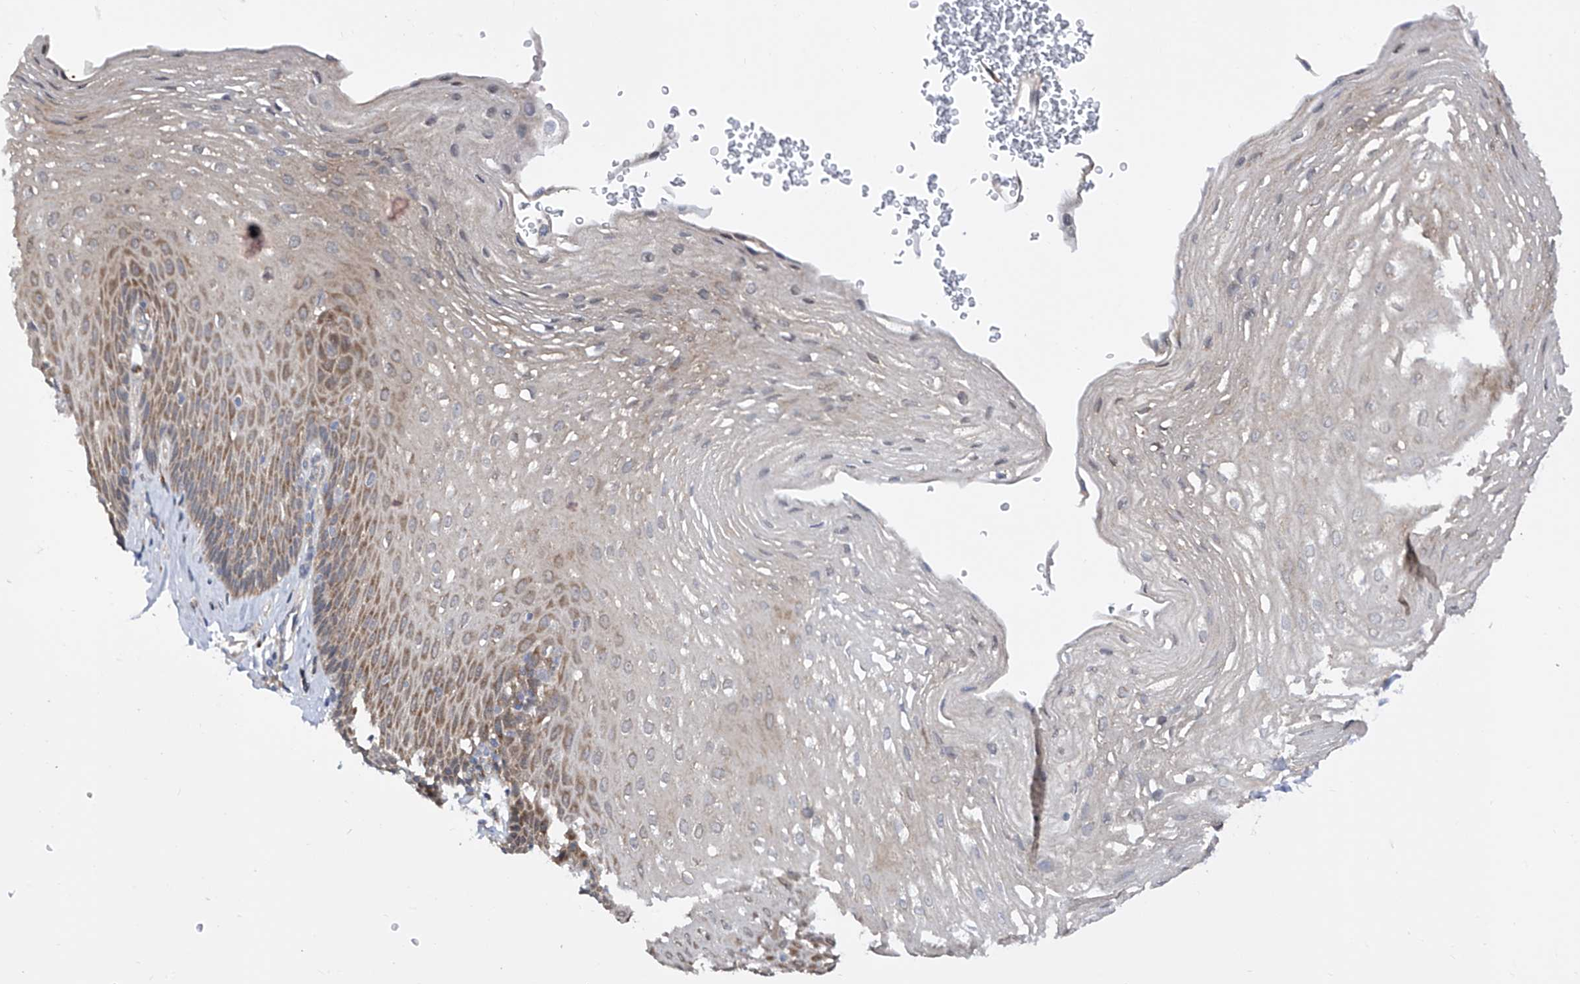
{"staining": {"intensity": "moderate", "quantity": "25%-75%", "location": "cytoplasmic/membranous"}, "tissue": "esophagus", "cell_type": "Squamous epithelial cells", "image_type": "normal", "snomed": [{"axis": "morphology", "description": "Normal tissue, NOS"}, {"axis": "topography", "description": "Esophagus"}], "caption": "An immunohistochemistry histopathology image of benign tissue is shown. Protein staining in brown shows moderate cytoplasmic/membranous positivity in esophagus within squamous epithelial cells.", "gene": "USP45", "patient": {"sex": "female", "age": 66}}